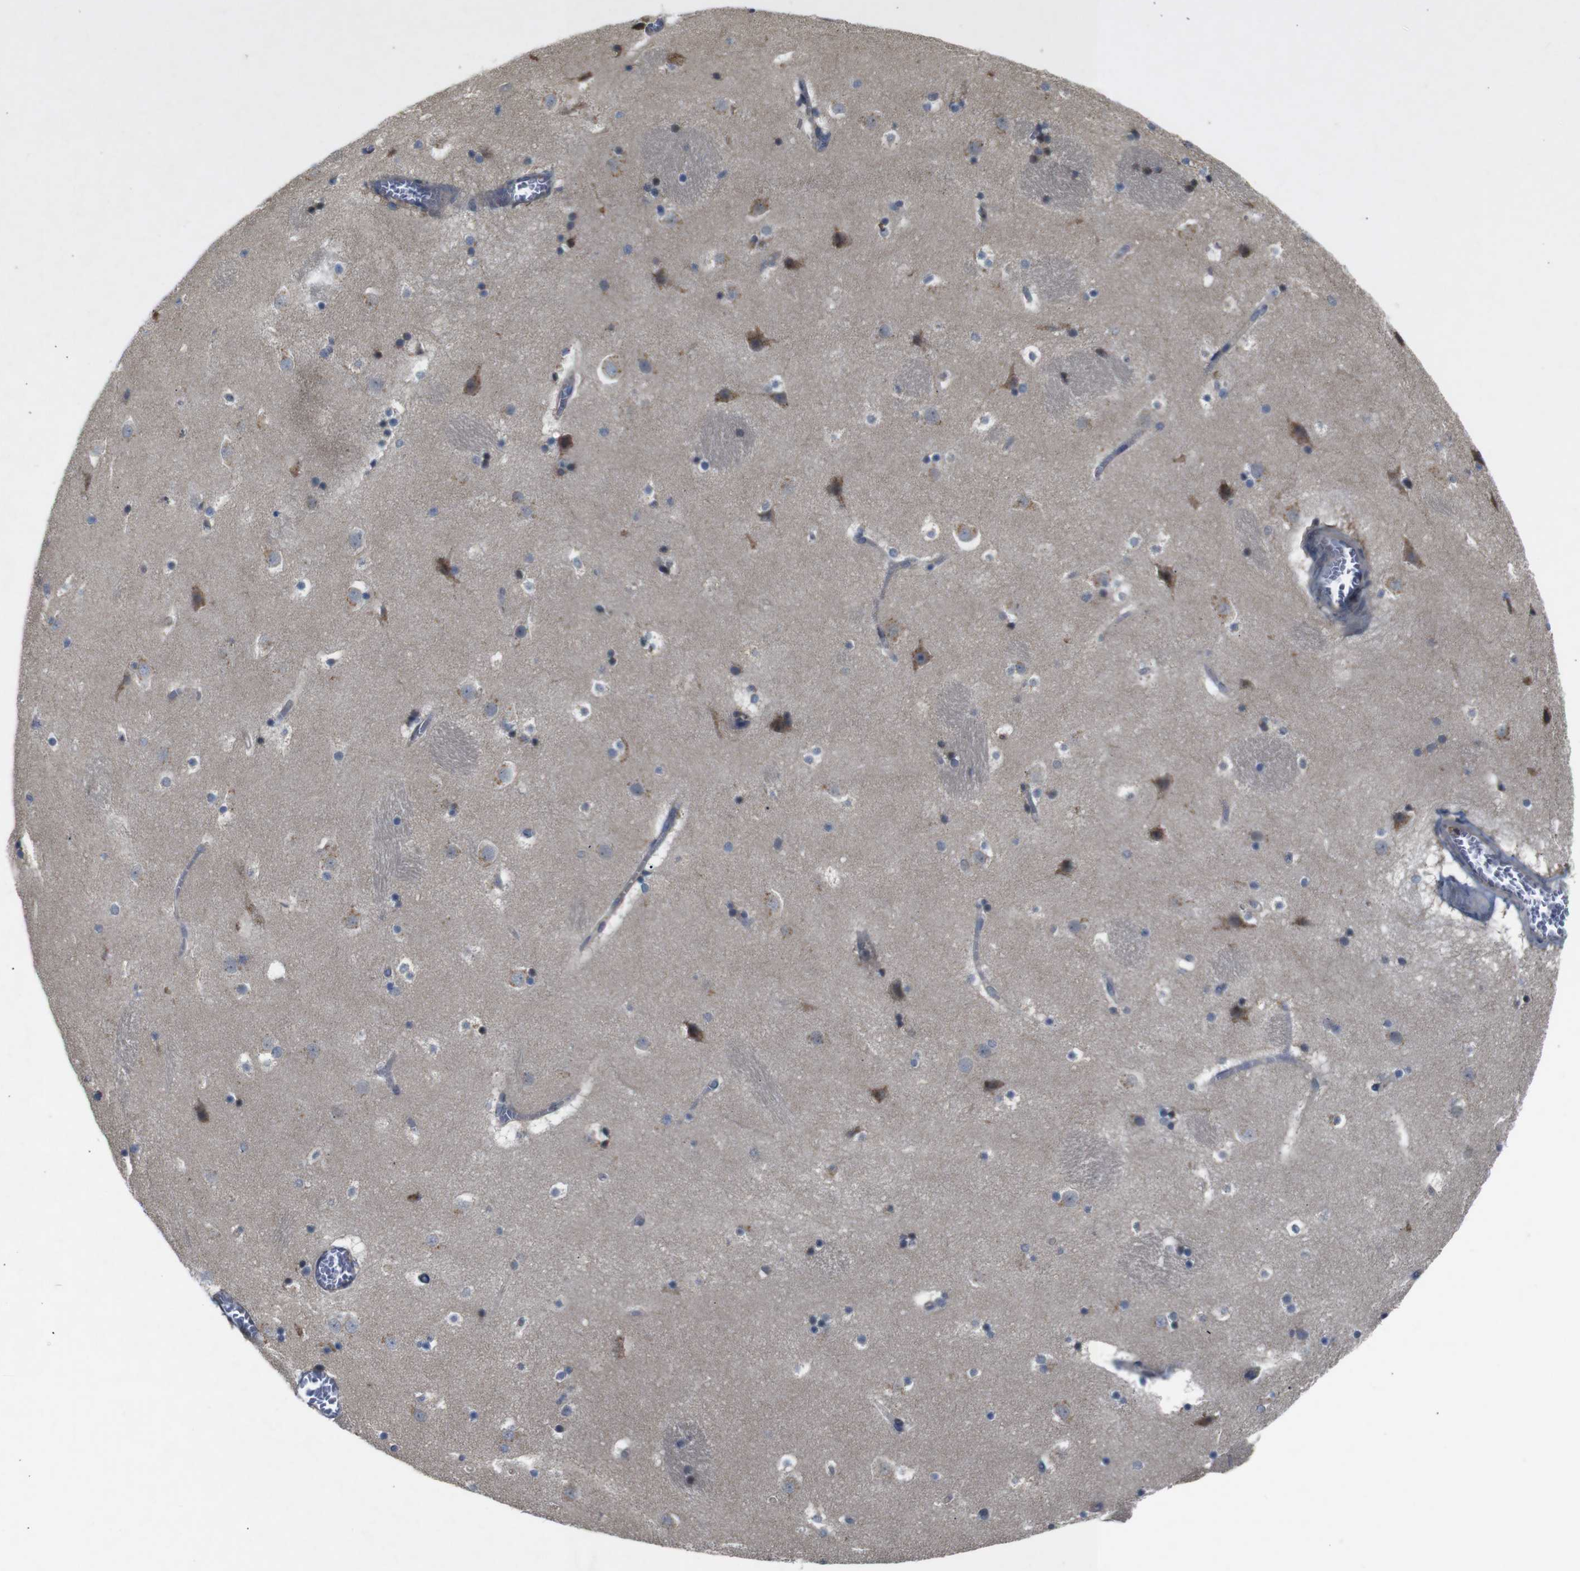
{"staining": {"intensity": "weak", "quantity": "<25%", "location": "cytoplasmic/membranous"}, "tissue": "caudate", "cell_type": "Glial cells", "image_type": "normal", "snomed": [{"axis": "morphology", "description": "Normal tissue, NOS"}, {"axis": "topography", "description": "Lateral ventricle wall"}], "caption": "Caudate stained for a protein using immunohistochemistry reveals no staining glial cells.", "gene": "PTPN1", "patient": {"sex": "male", "age": 45}}